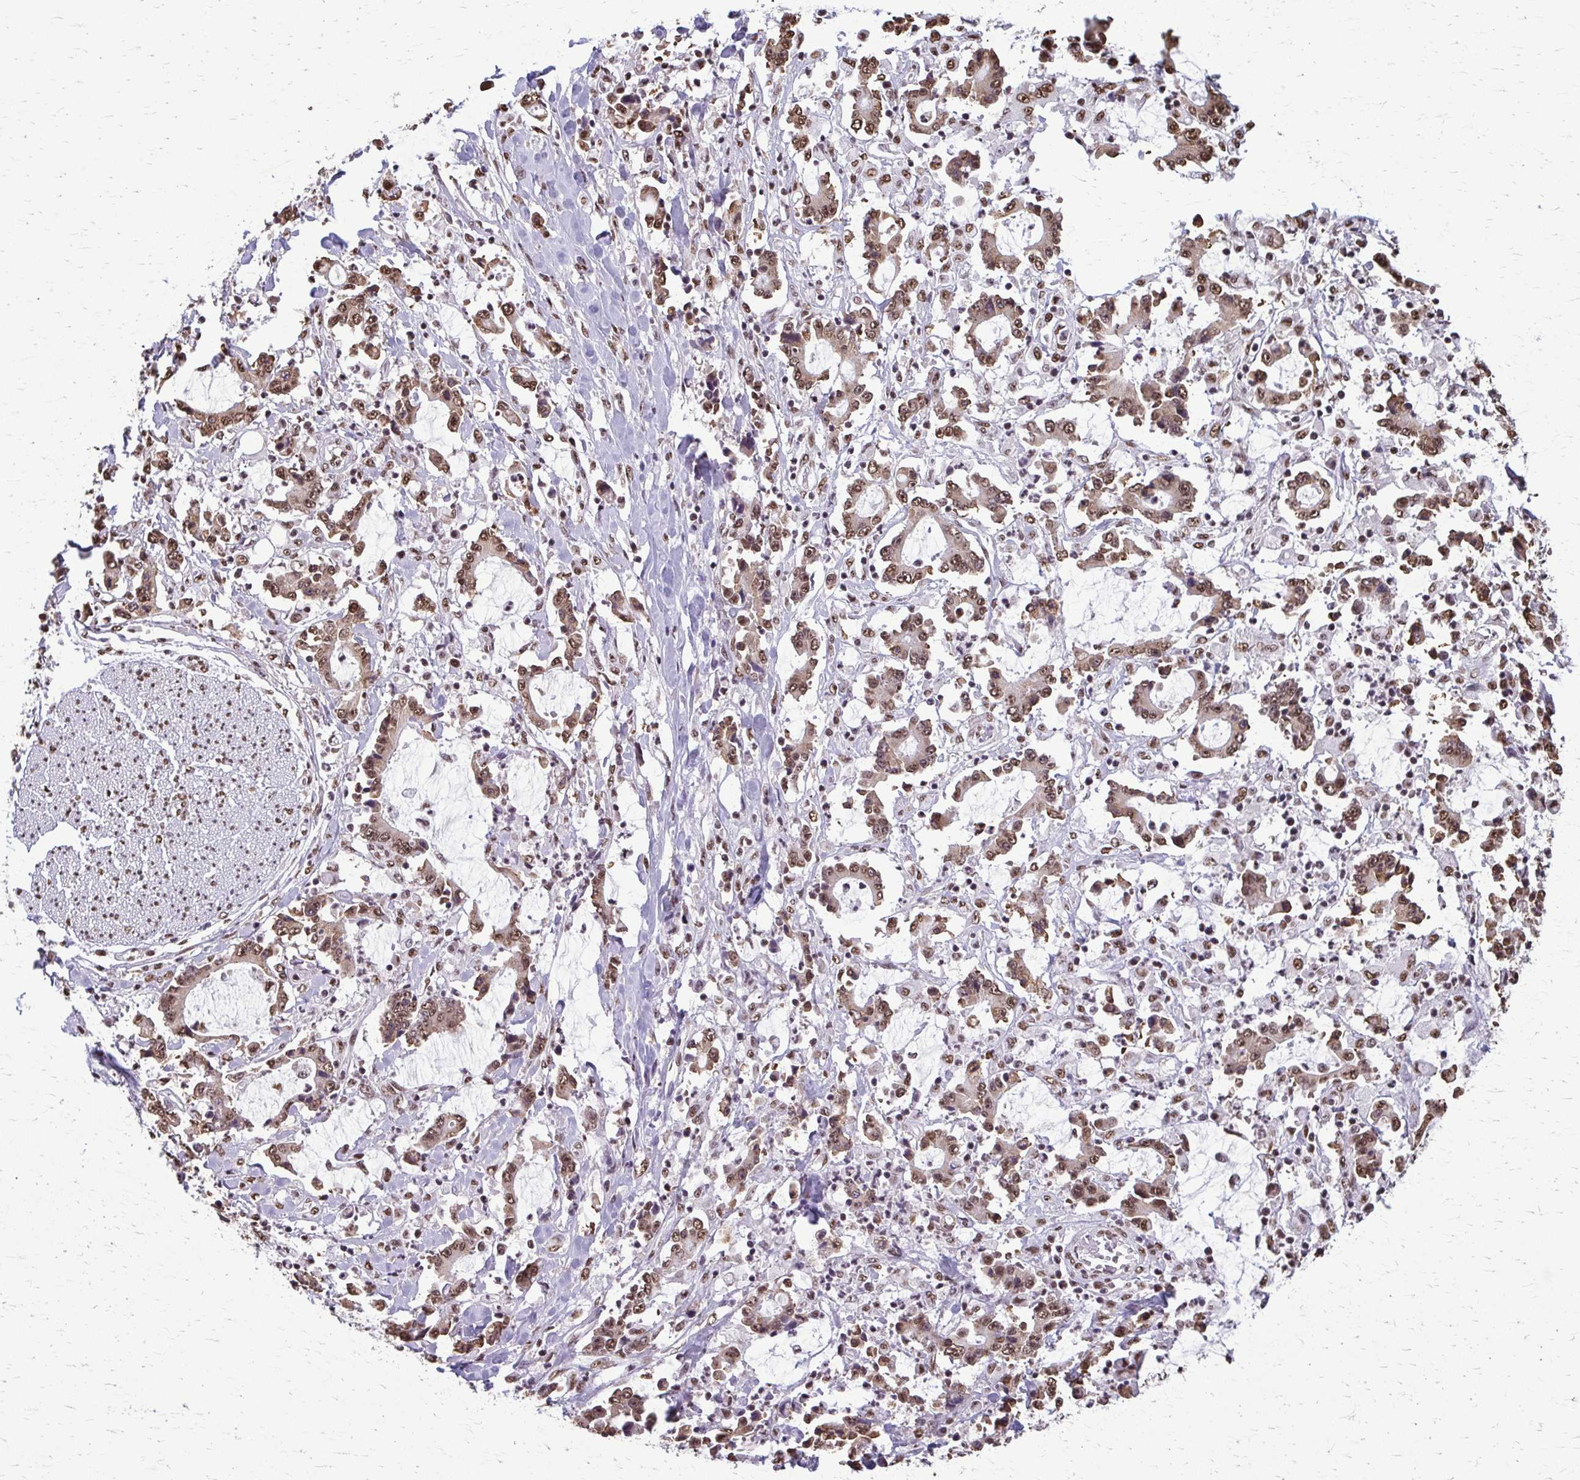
{"staining": {"intensity": "moderate", "quantity": ">75%", "location": "nuclear"}, "tissue": "stomach cancer", "cell_type": "Tumor cells", "image_type": "cancer", "snomed": [{"axis": "morphology", "description": "Adenocarcinoma, NOS"}, {"axis": "topography", "description": "Stomach, upper"}], "caption": "Immunohistochemical staining of stomach cancer demonstrates medium levels of moderate nuclear positivity in about >75% of tumor cells.", "gene": "SNRPA", "patient": {"sex": "male", "age": 68}}